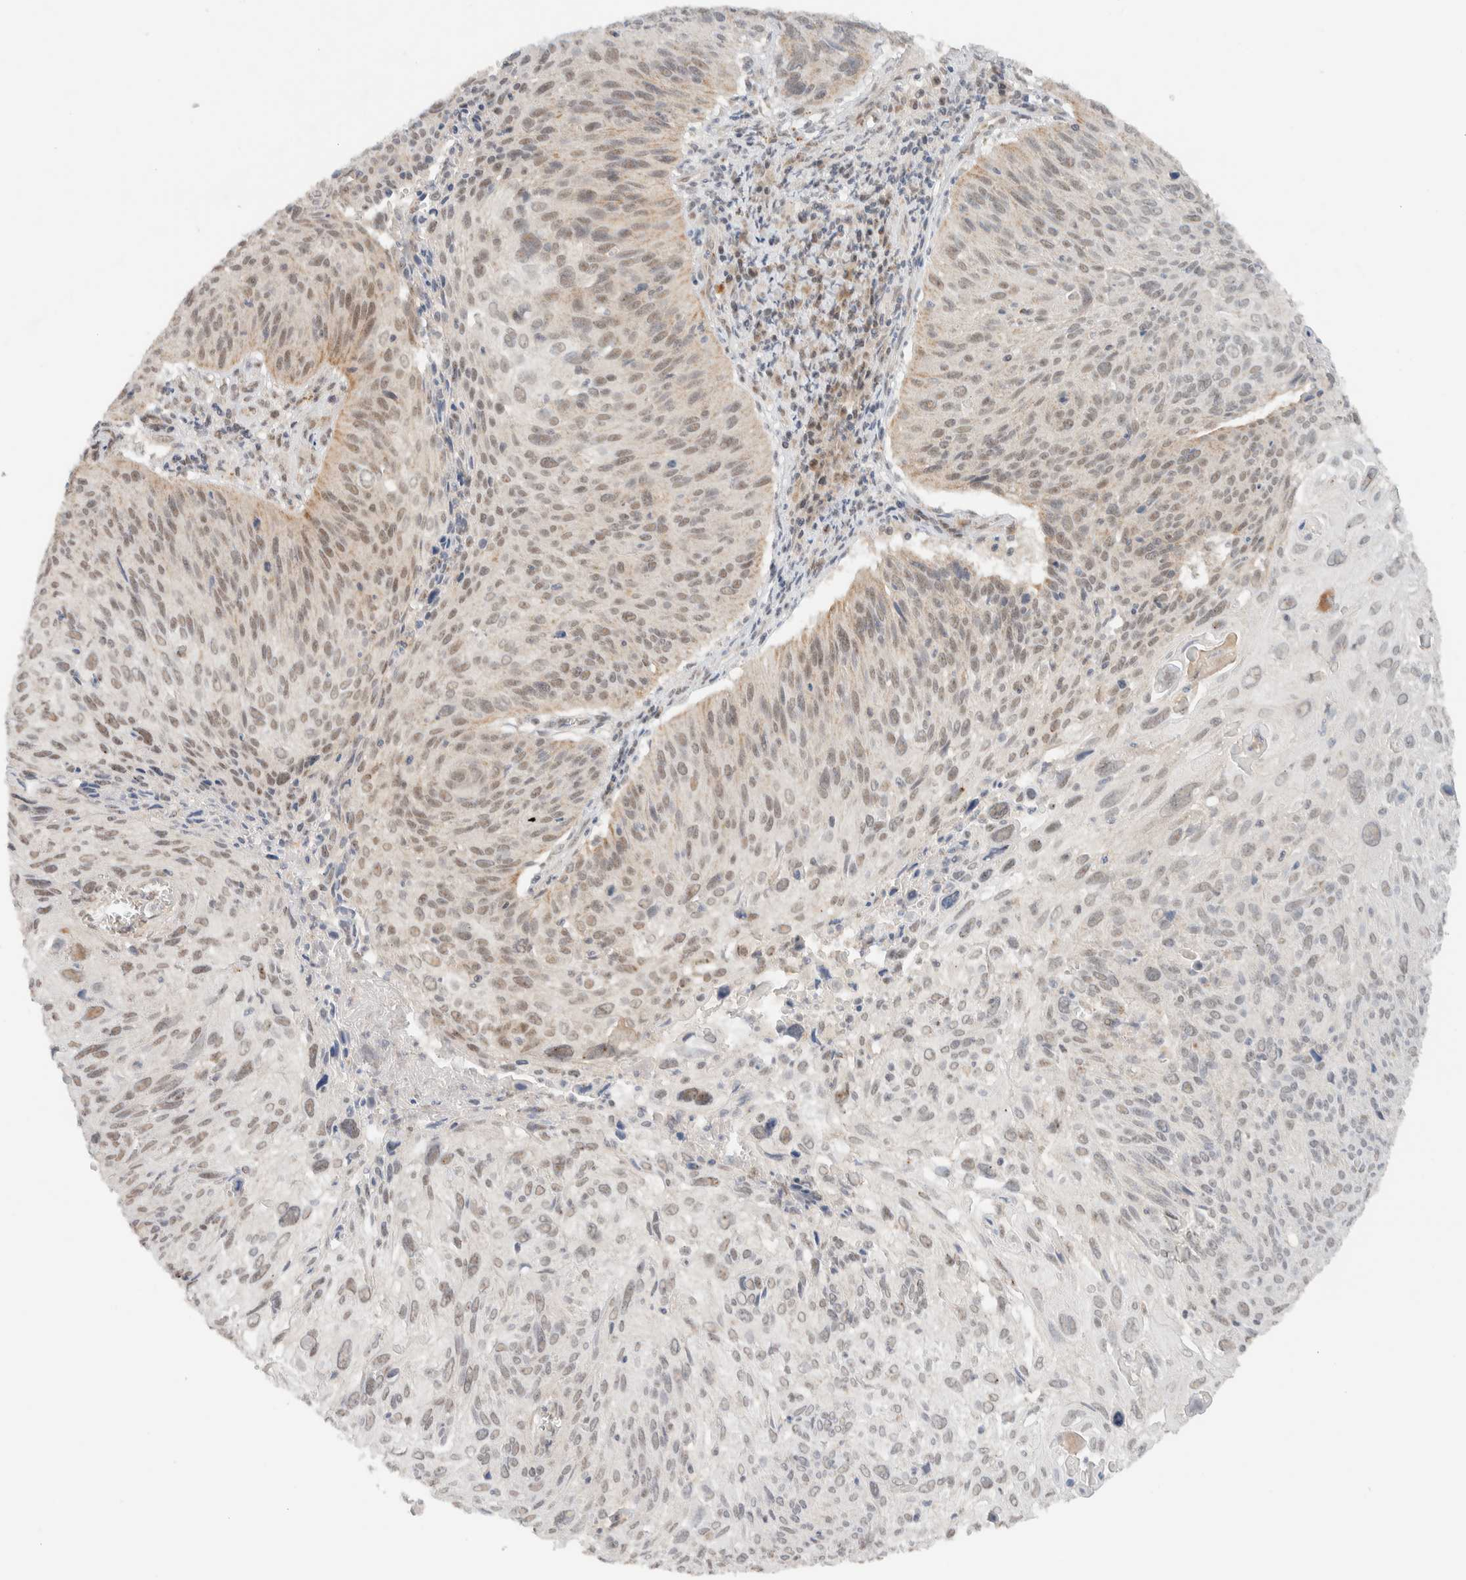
{"staining": {"intensity": "weak", "quantity": "25%-75%", "location": "cytoplasmic/membranous,nuclear"}, "tissue": "cervical cancer", "cell_type": "Tumor cells", "image_type": "cancer", "snomed": [{"axis": "morphology", "description": "Squamous cell carcinoma, NOS"}, {"axis": "topography", "description": "Cervix"}], "caption": "This histopathology image exhibits IHC staining of human cervical cancer (squamous cell carcinoma), with low weak cytoplasmic/membranous and nuclear staining in approximately 25%-75% of tumor cells.", "gene": "MRPL41", "patient": {"sex": "female", "age": 51}}